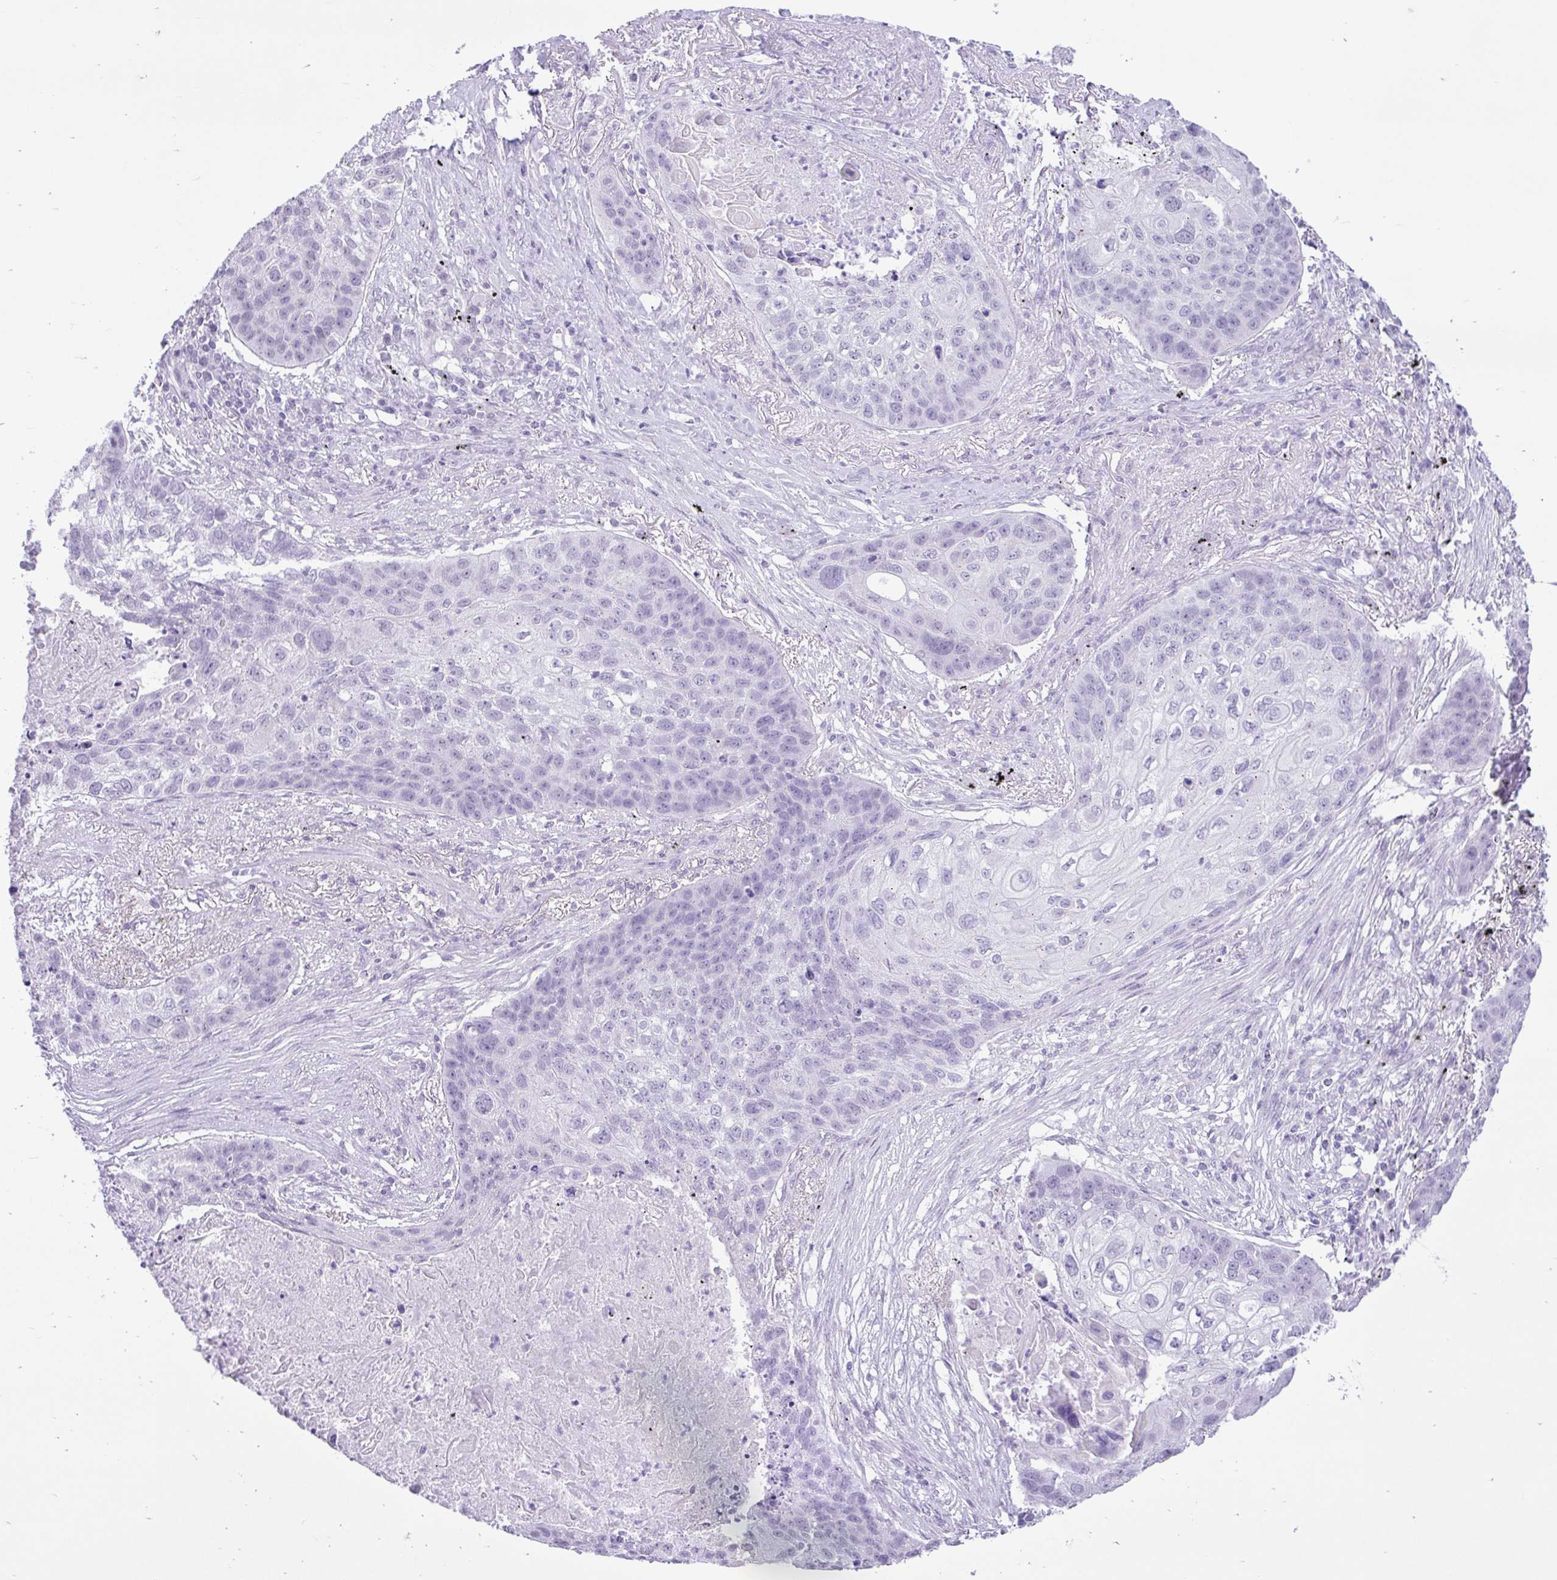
{"staining": {"intensity": "negative", "quantity": "none", "location": "none"}, "tissue": "lung cancer", "cell_type": "Tumor cells", "image_type": "cancer", "snomed": [{"axis": "morphology", "description": "Squamous cell carcinoma, NOS"}, {"axis": "topography", "description": "Lung"}], "caption": "The image shows no significant expression in tumor cells of lung cancer (squamous cell carcinoma).", "gene": "REEP1", "patient": {"sex": "female", "age": 63}}